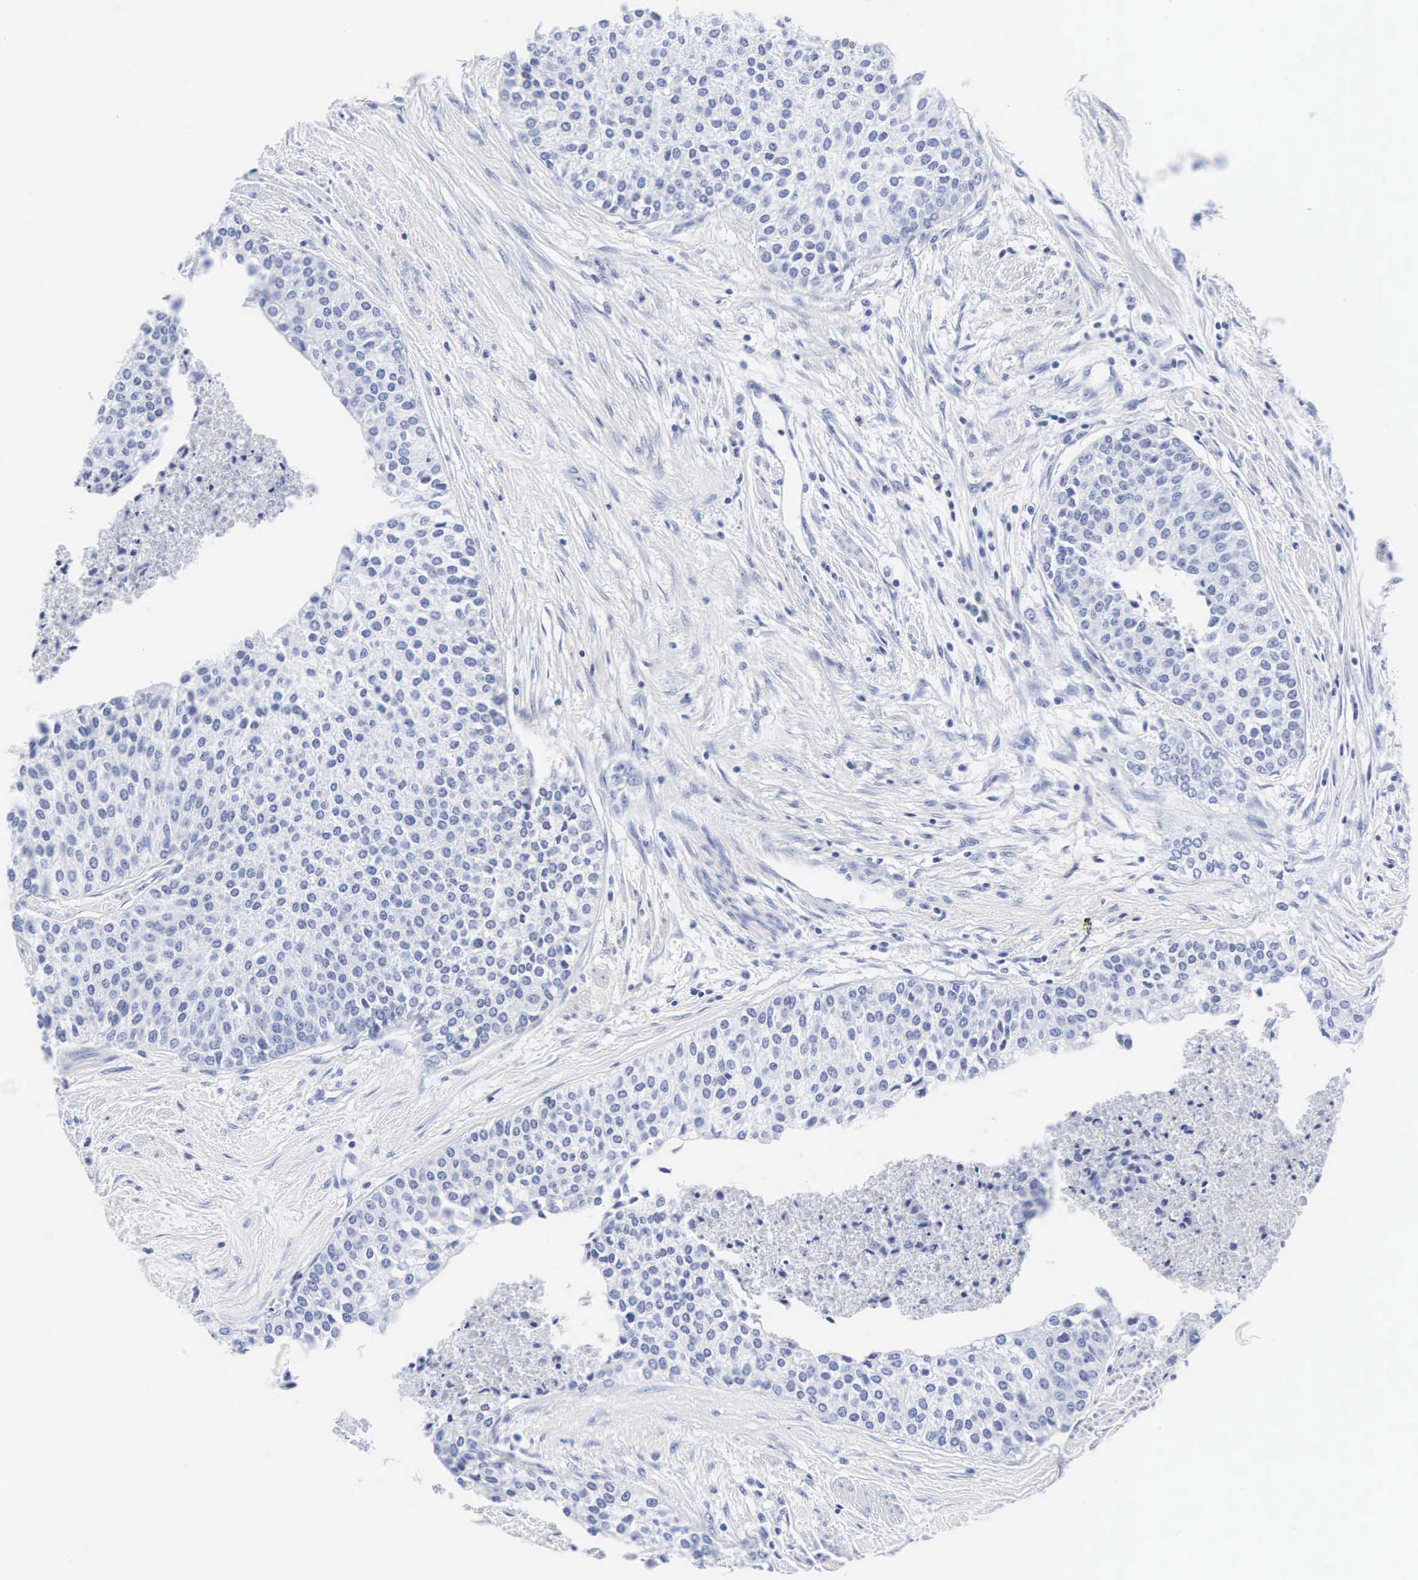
{"staining": {"intensity": "negative", "quantity": "none", "location": "none"}, "tissue": "urothelial cancer", "cell_type": "Tumor cells", "image_type": "cancer", "snomed": [{"axis": "morphology", "description": "Urothelial carcinoma, Low grade"}, {"axis": "topography", "description": "Urinary bladder"}], "caption": "An immunohistochemistry (IHC) photomicrograph of urothelial cancer is shown. There is no staining in tumor cells of urothelial cancer.", "gene": "INS", "patient": {"sex": "female", "age": 73}}